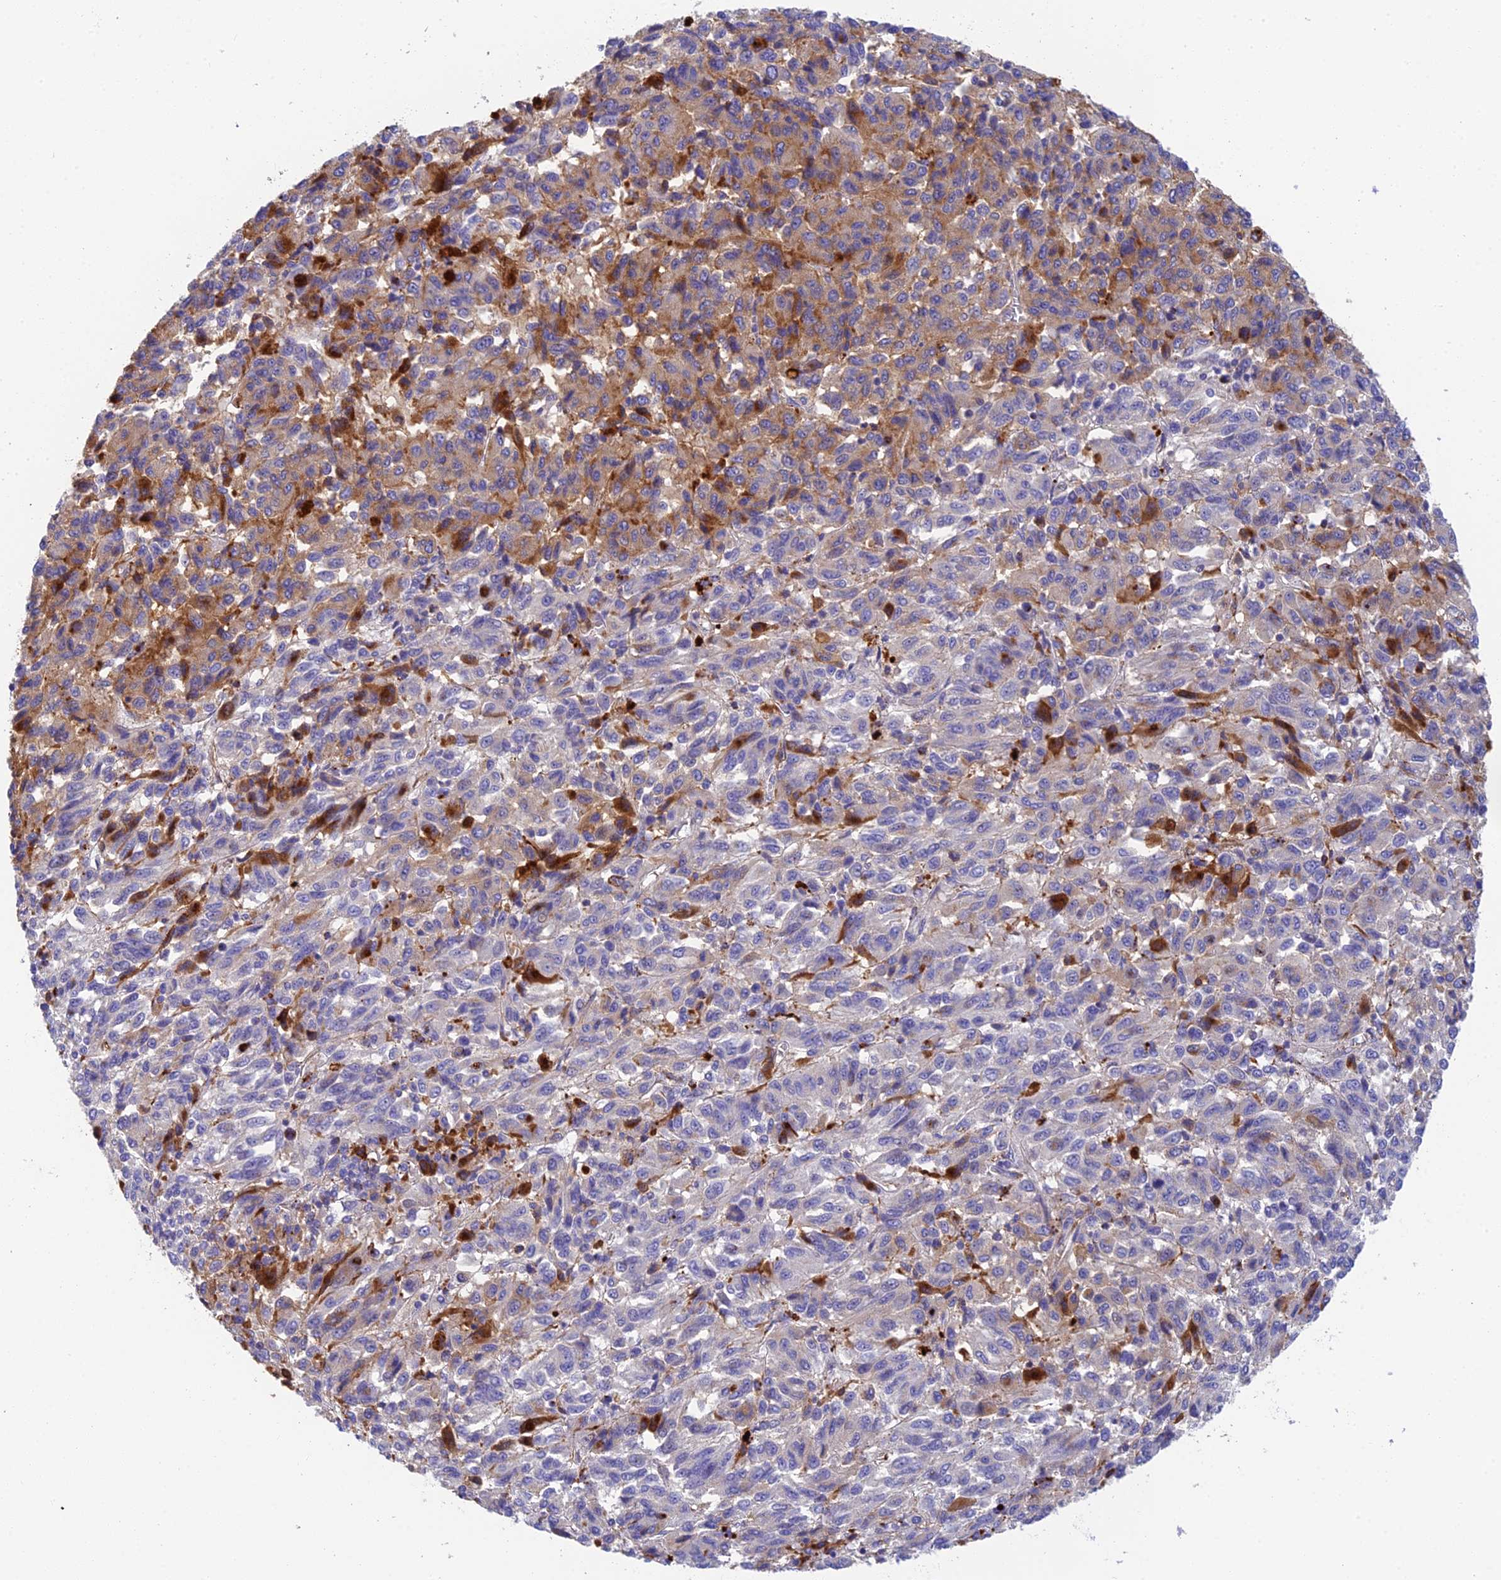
{"staining": {"intensity": "moderate", "quantity": "<25%", "location": "cytoplasmic/membranous"}, "tissue": "melanoma", "cell_type": "Tumor cells", "image_type": "cancer", "snomed": [{"axis": "morphology", "description": "Malignant melanoma, Metastatic site"}, {"axis": "topography", "description": "Lung"}], "caption": "Brown immunohistochemical staining in malignant melanoma (metastatic site) exhibits moderate cytoplasmic/membranous positivity in about <25% of tumor cells.", "gene": "ADAMTS13", "patient": {"sex": "male", "age": 64}}